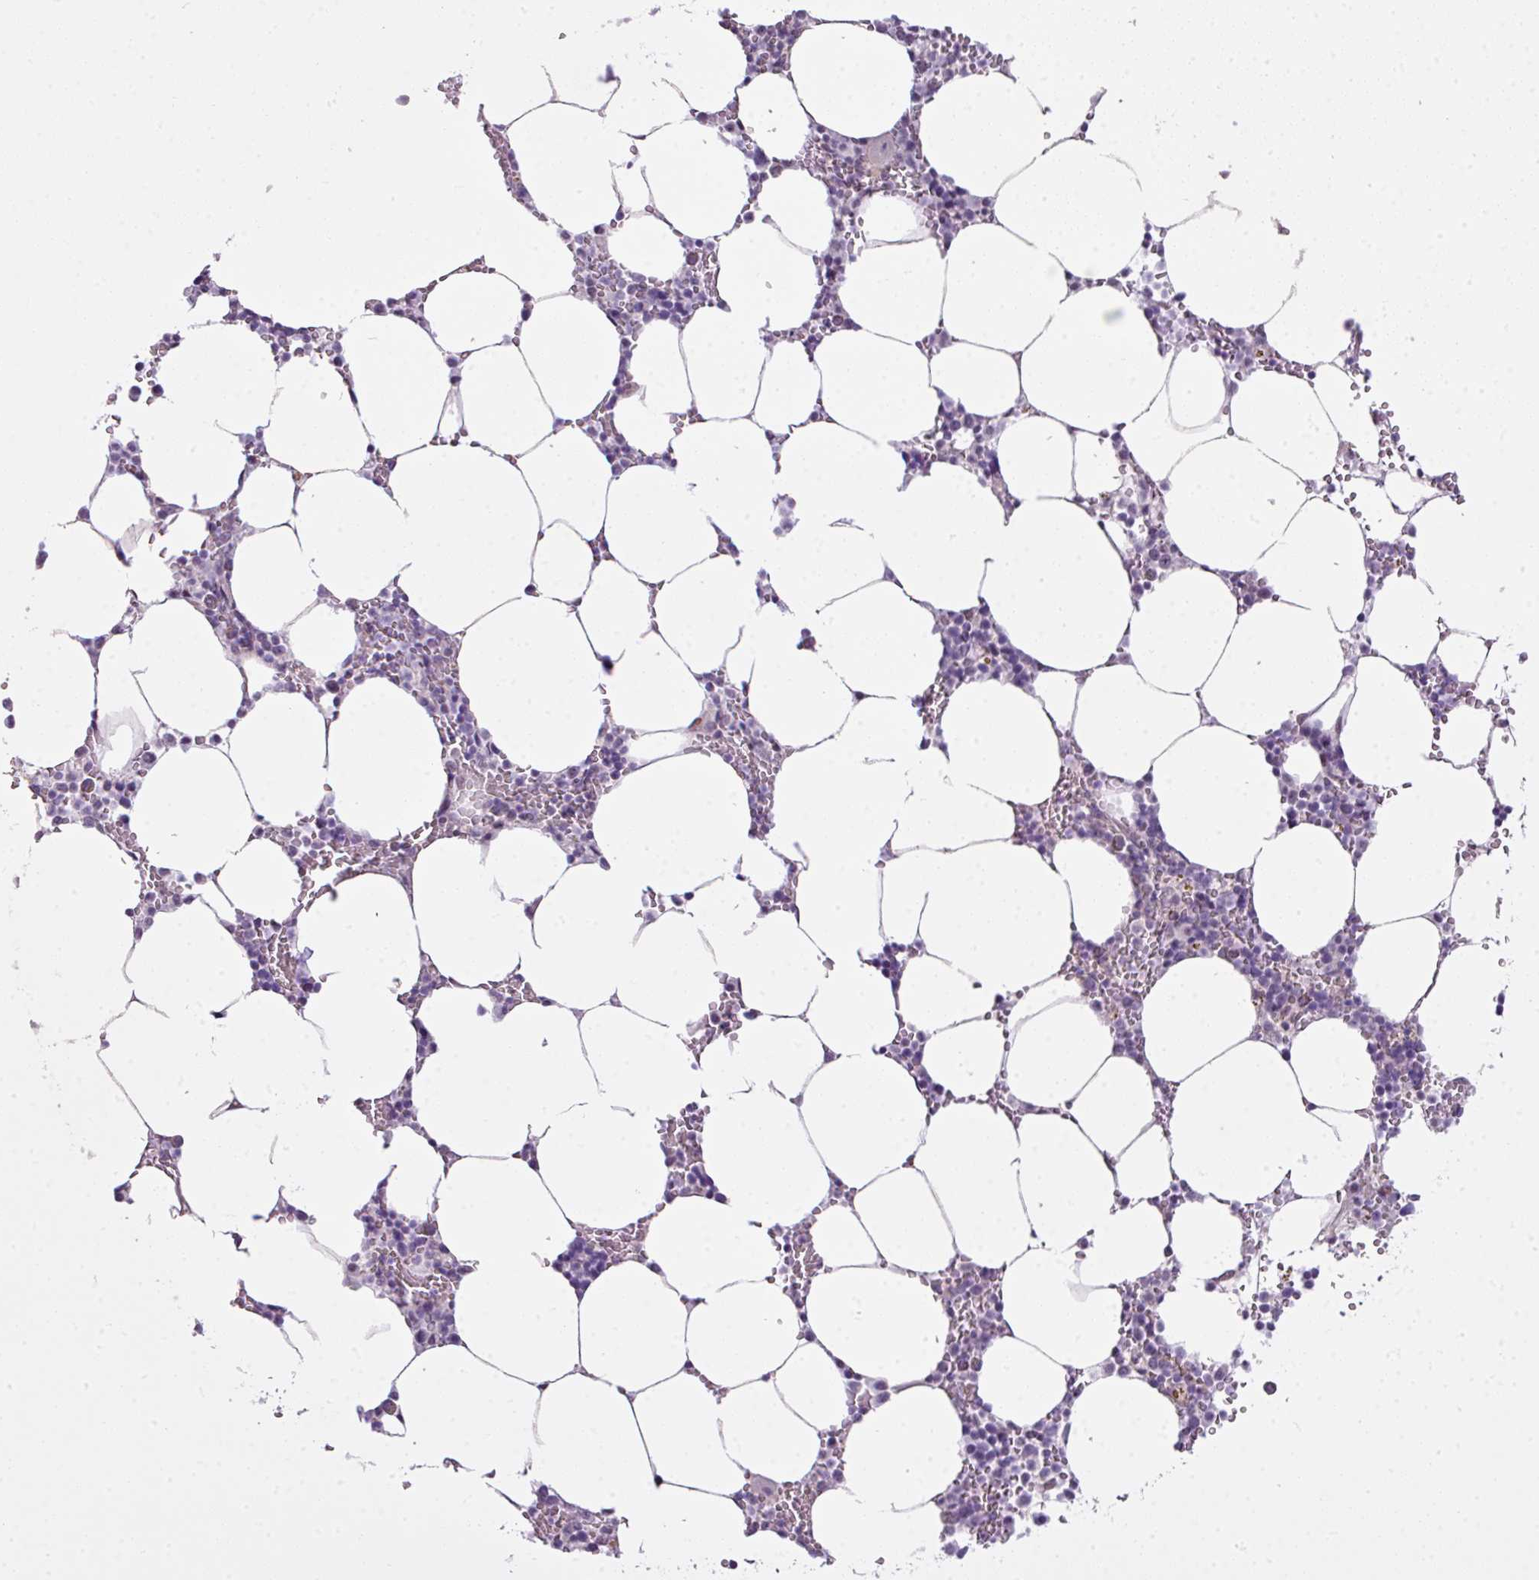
{"staining": {"intensity": "negative", "quantity": "none", "location": "none"}, "tissue": "bone marrow", "cell_type": "Hematopoietic cells", "image_type": "normal", "snomed": [{"axis": "morphology", "description": "Normal tissue, NOS"}, {"axis": "topography", "description": "Bone marrow"}], "caption": "IHC photomicrograph of normal bone marrow: human bone marrow stained with DAB (3,3'-diaminobenzidine) displays no significant protein positivity in hematopoietic cells. The staining was performed using DAB to visualize the protein expression in brown, while the nuclei were stained in blue with hematoxylin (Magnification: 20x).", "gene": "ZNF688", "patient": {"sex": "male", "age": 70}}